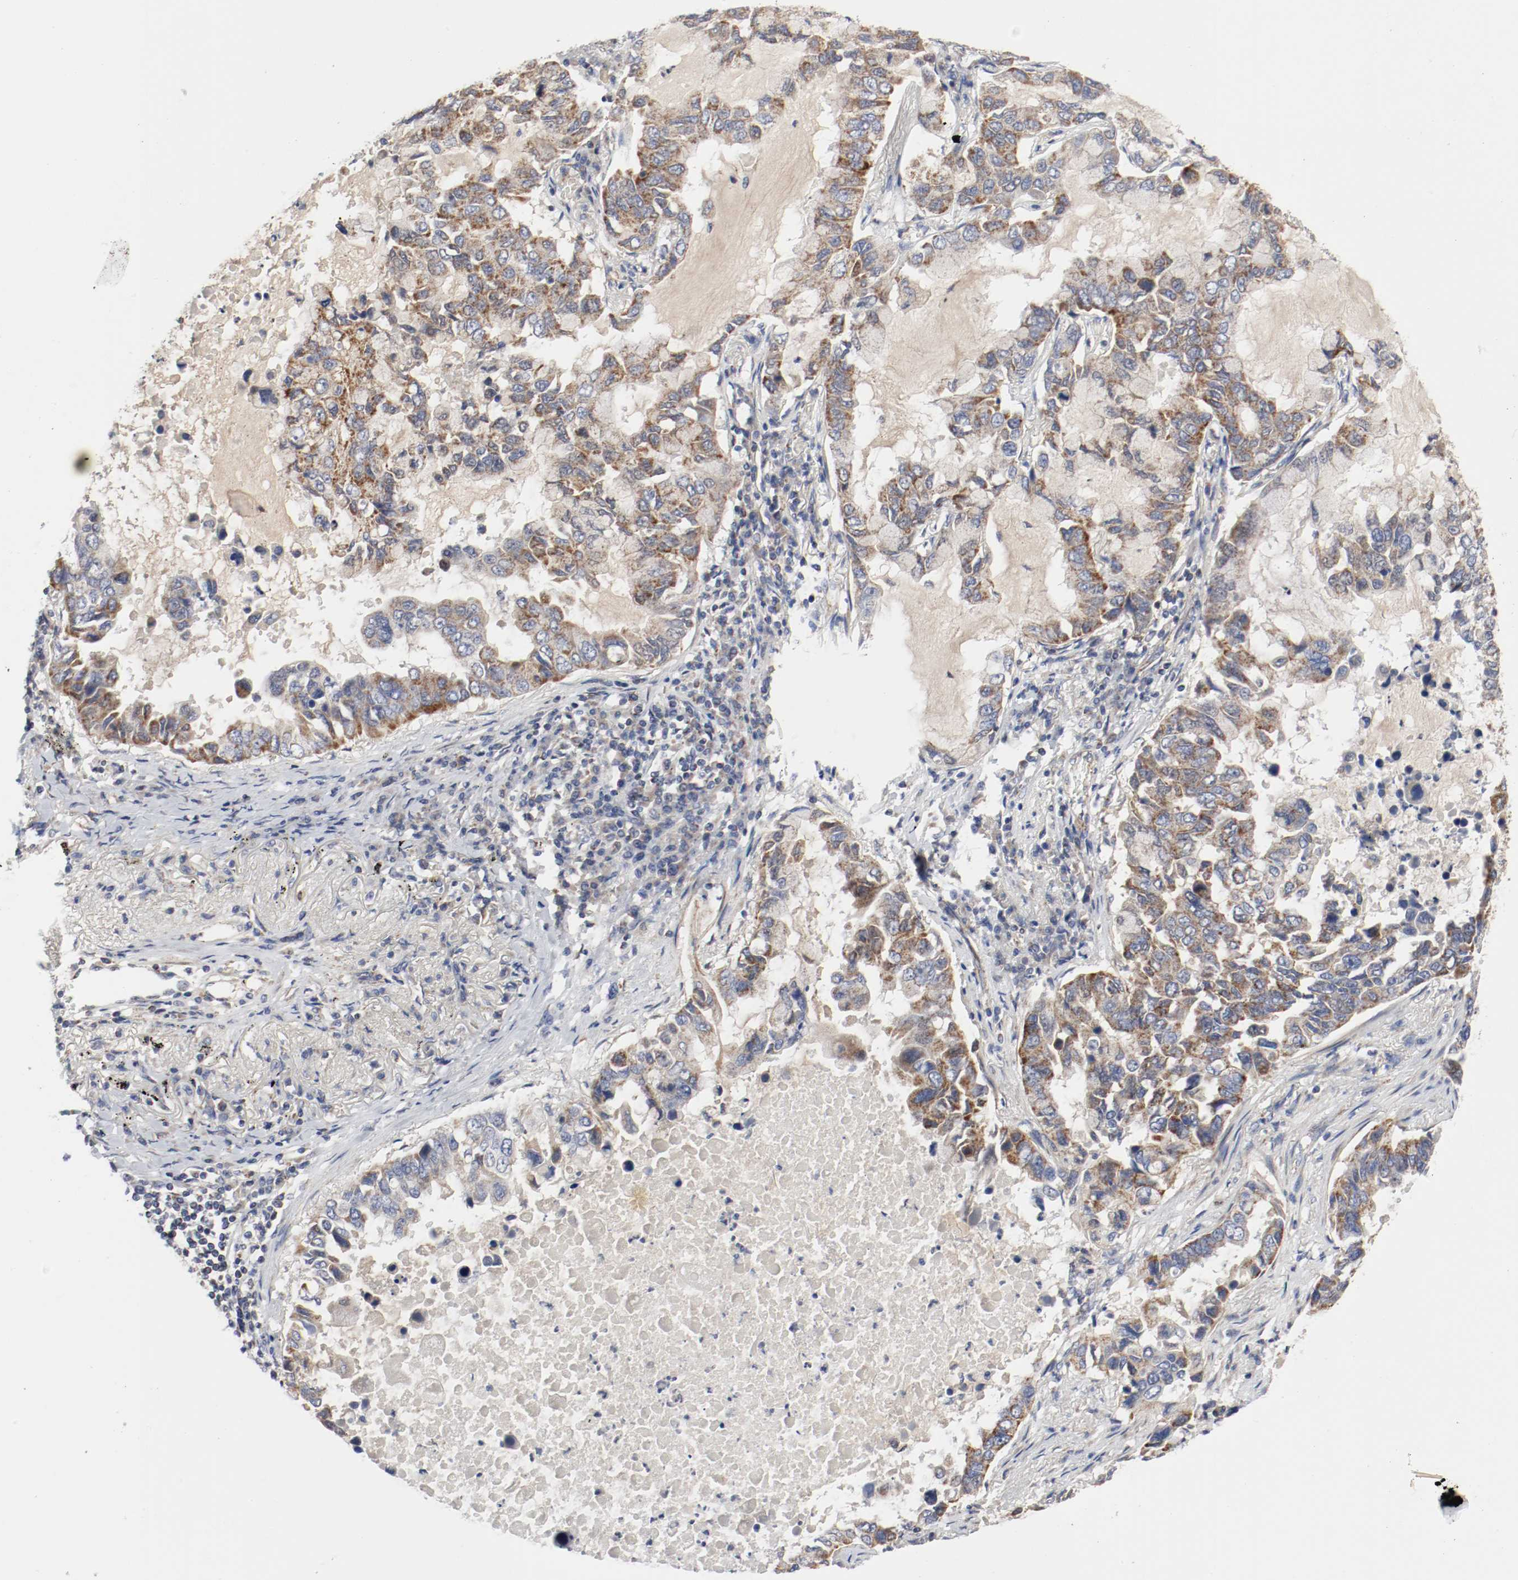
{"staining": {"intensity": "moderate", "quantity": ">75%", "location": "cytoplasmic/membranous"}, "tissue": "lung cancer", "cell_type": "Tumor cells", "image_type": "cancer", "snomed": [{"axis": "morphology", "description": "Adenocarcinoma, NOS"}, {"axis": "topography", "description": "Lung"}], "caption": "Protein staining displays moderate cytoplasmic/membranous staining in approximately >75% of tumor cells in adenocarcinoma (lung). (brown staining indicates protein expression, while blue staining denotes nuclei).", "gene": "AFG3L2", "patient": {"sex": "male", "age": 64}}